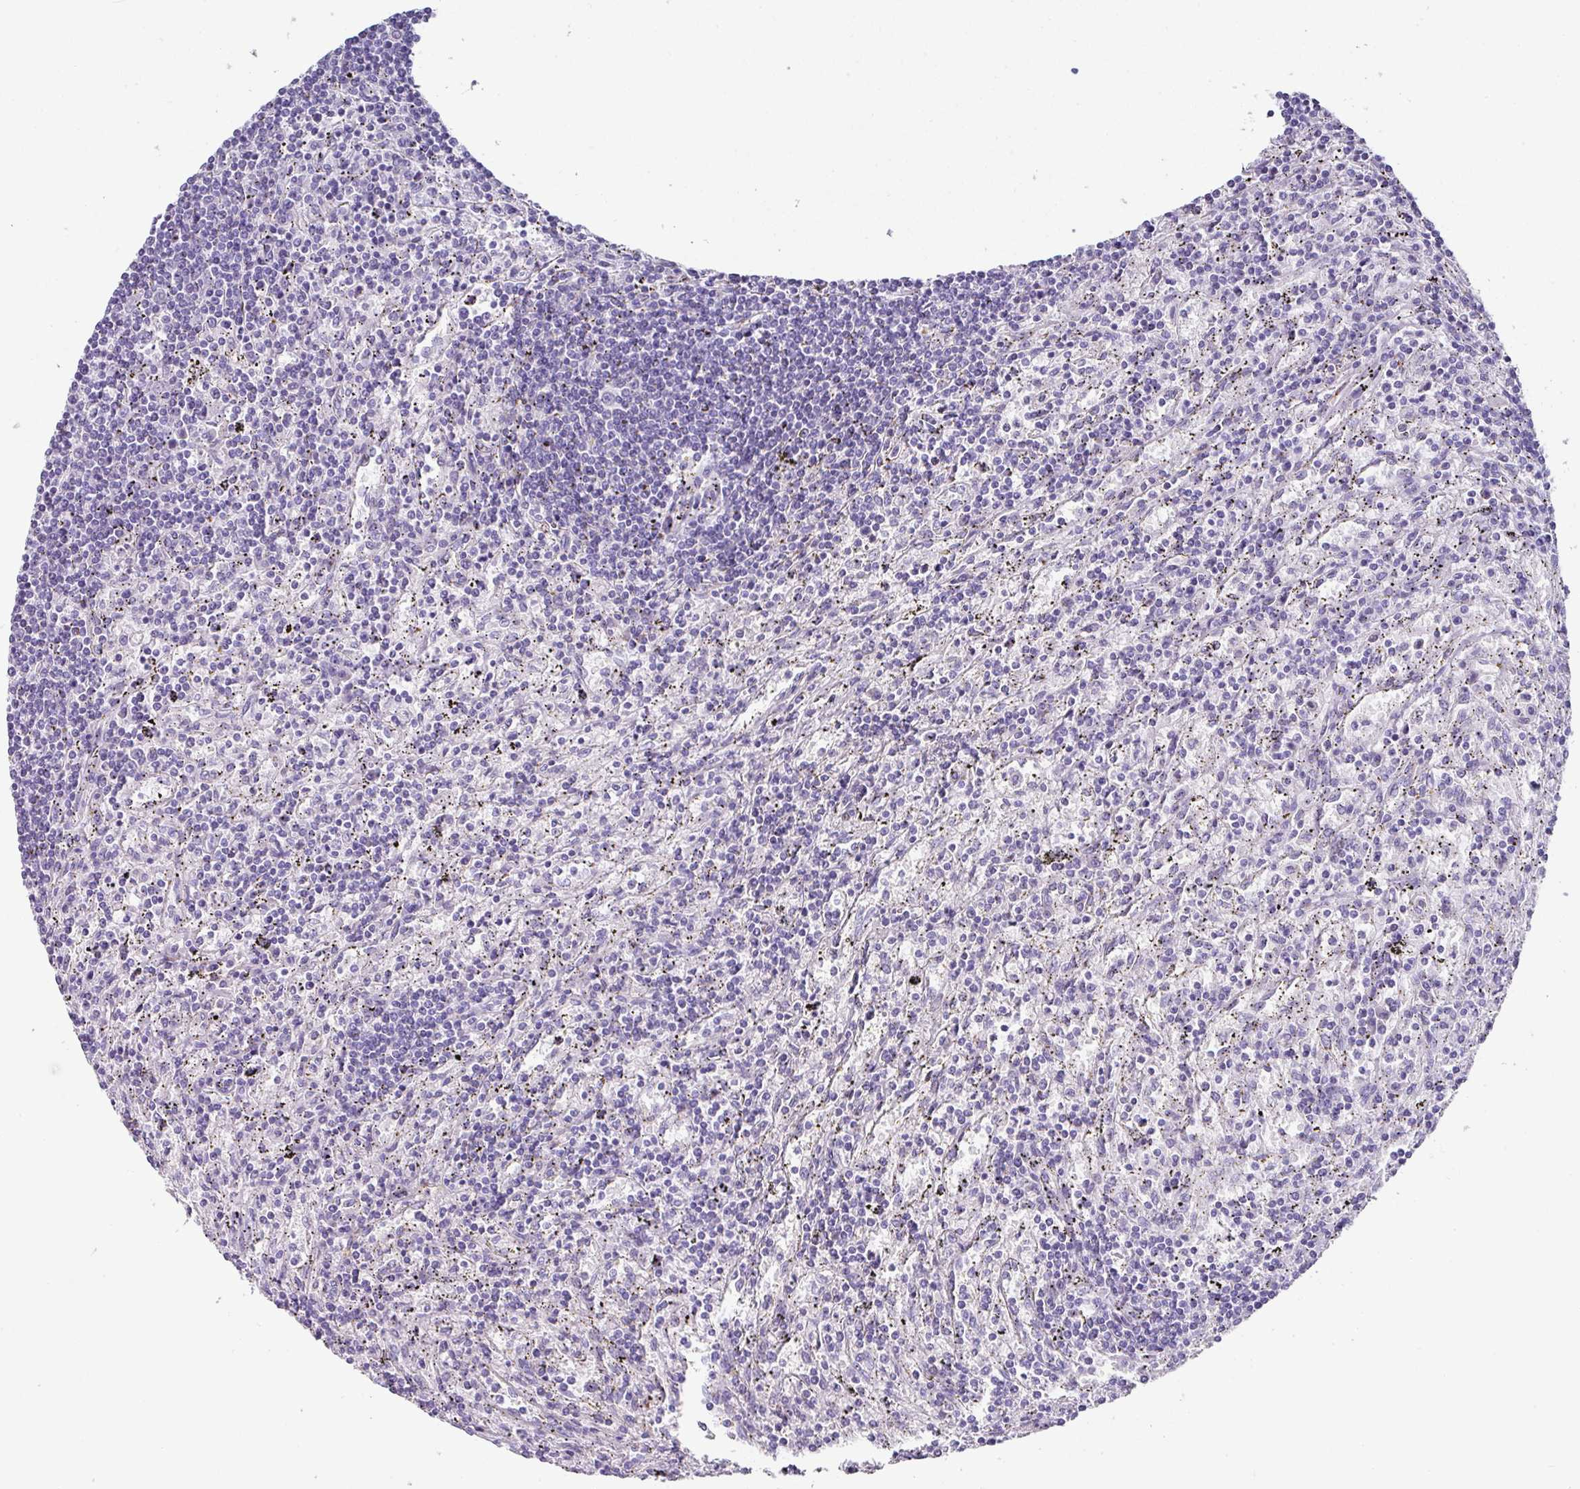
{"staining": {"intensity": "negative", "quantity": "none", "location": "none"}, "tissue": "lymphoma", "cell_type": "Tumor cells", "image_type": "cancer", "snomed": [{"axis": "morphology", "description": "Malignant lymphoma, non-Hodgkin's type, Low grade"}, {"axis": "topography", "description": "Spleen"}], "caption": "Low-grade malignant lymphoma, non-Hodgkin's type stained for a protein using immunohistochemistry shows no expression tumor cells.", "gene": "ANKRD29", "patient": {"sex": "male", "age": 76}}